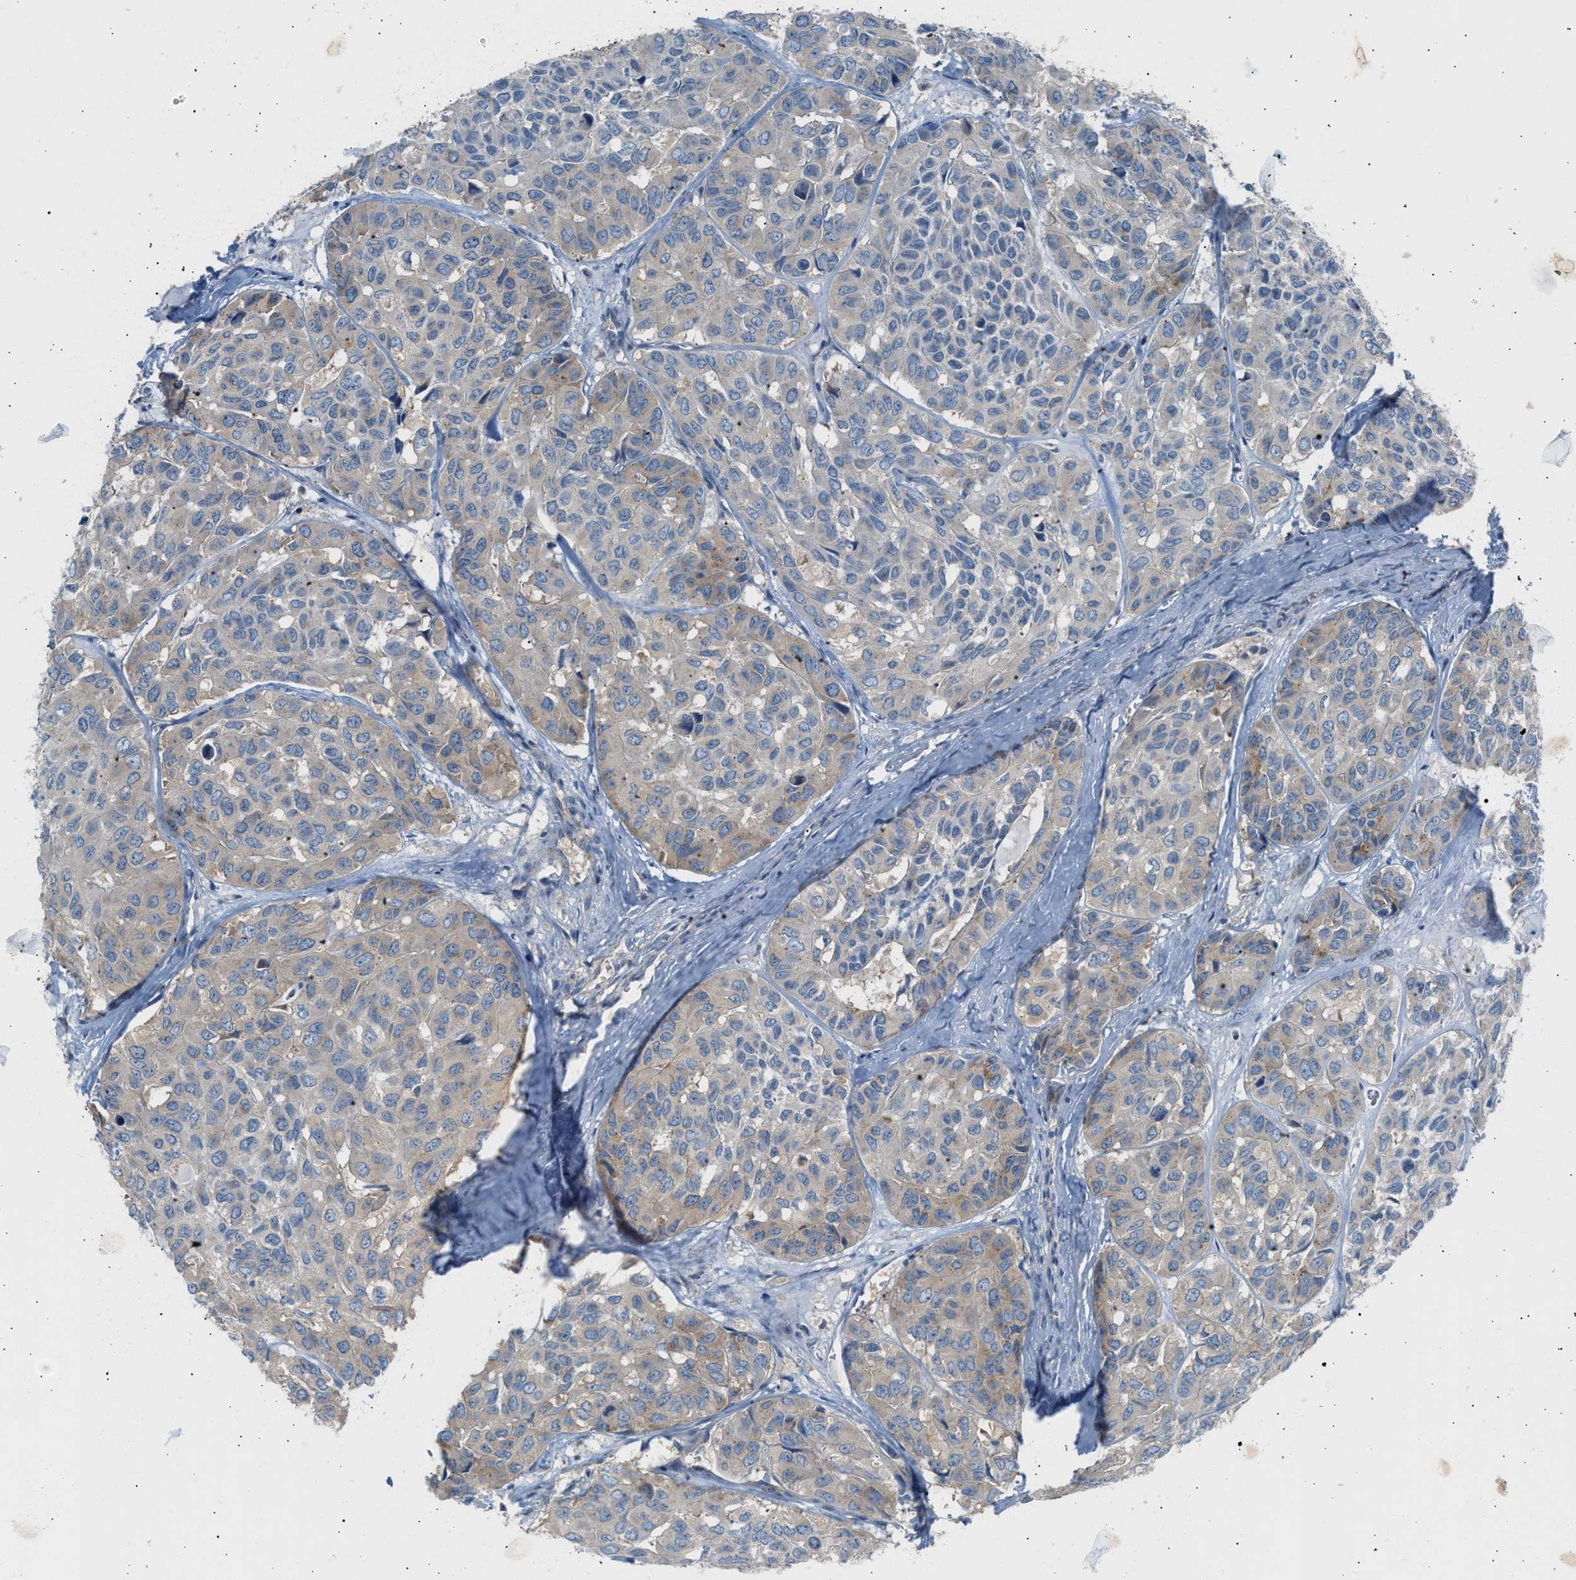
{"staining": {"intensity": "weak", "quantity": "25%-75%", "location": "cytoplasmic/membranous"}, "tissue": "head and neck cancer", "cell_type": "Tumor cells", "image_type": "cancer", "snomed": [{"axis": "morphology", "description": "Adenocarcinoma, NOS"}, {"axis": "topography", "description": "Salivary gland, NOS"}, {"axis": "topography", "description": "Head-Neck"}], "caption": "The histopathology image shows immunohistochemical staining of head and neck cancer (adenocarcinoma). There is weak cytoplasmic/membranous expression is appreciated in about 25%-75% of tumor cells.", "gene": "TRIM50", "patient": {"sex": "female", "age": 76}}